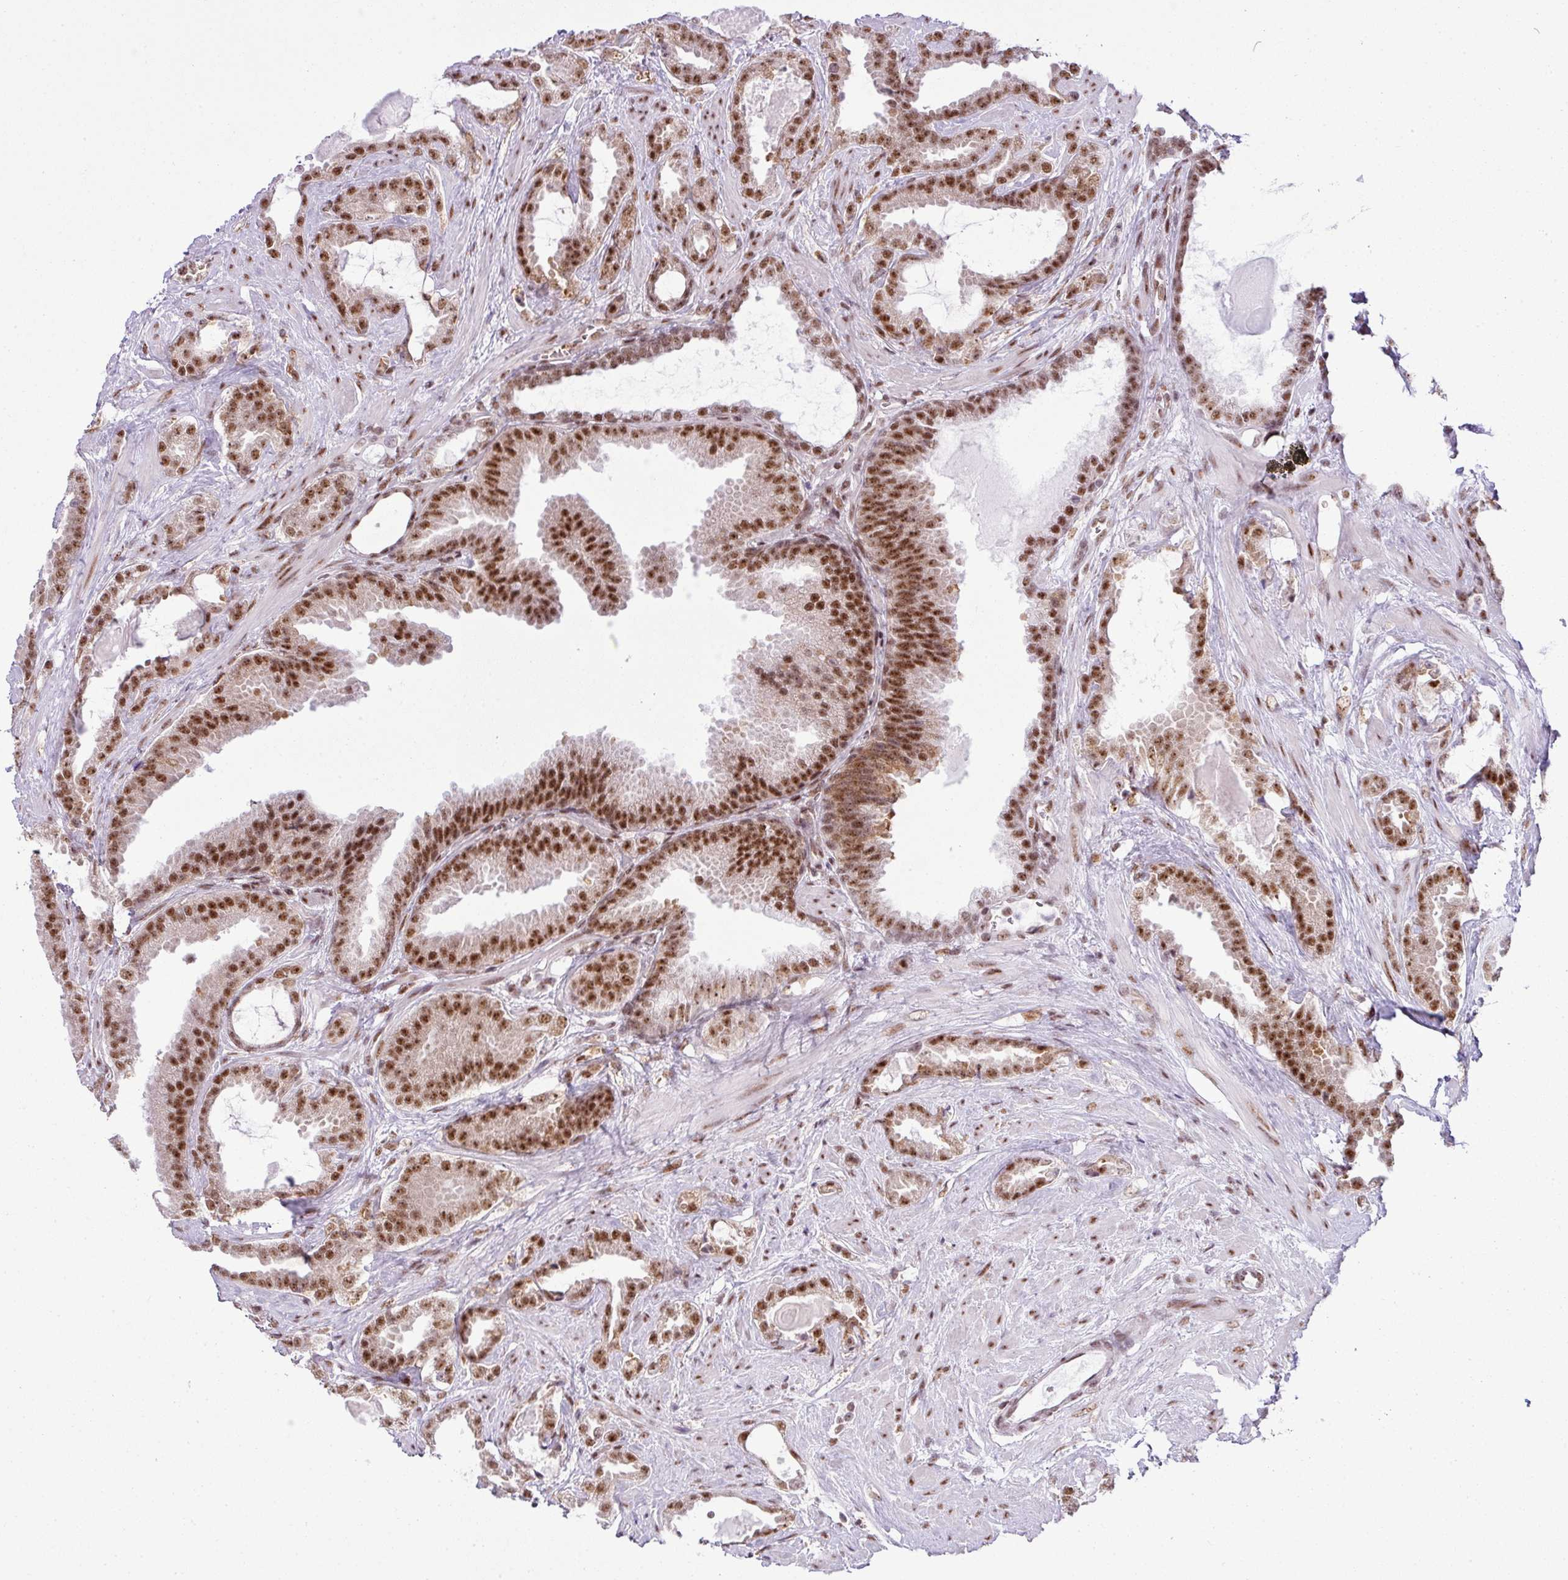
{"staining": {"intensity": "strong", "quantity": ">75%", "location": "nuclear"}, "tissue": "prostate cancer", "cell_type": "Tumor cells", "image_type": "cancer", "snomed": [{"axis": "morphology", "description": "Adenocarcinoma, Low grade"}, {"axis": "topography", "description": "Prostate"}], "caption": "This is a photomicrograph of immunohistochemistry (IHC) staining of prostate cancer (adenocarcinoma (low-grade)), which shows strong staining in the nuclear of tumor cells.", "gene": "ARL6IP4", "patient": {"sex": "male", "age": 62}}